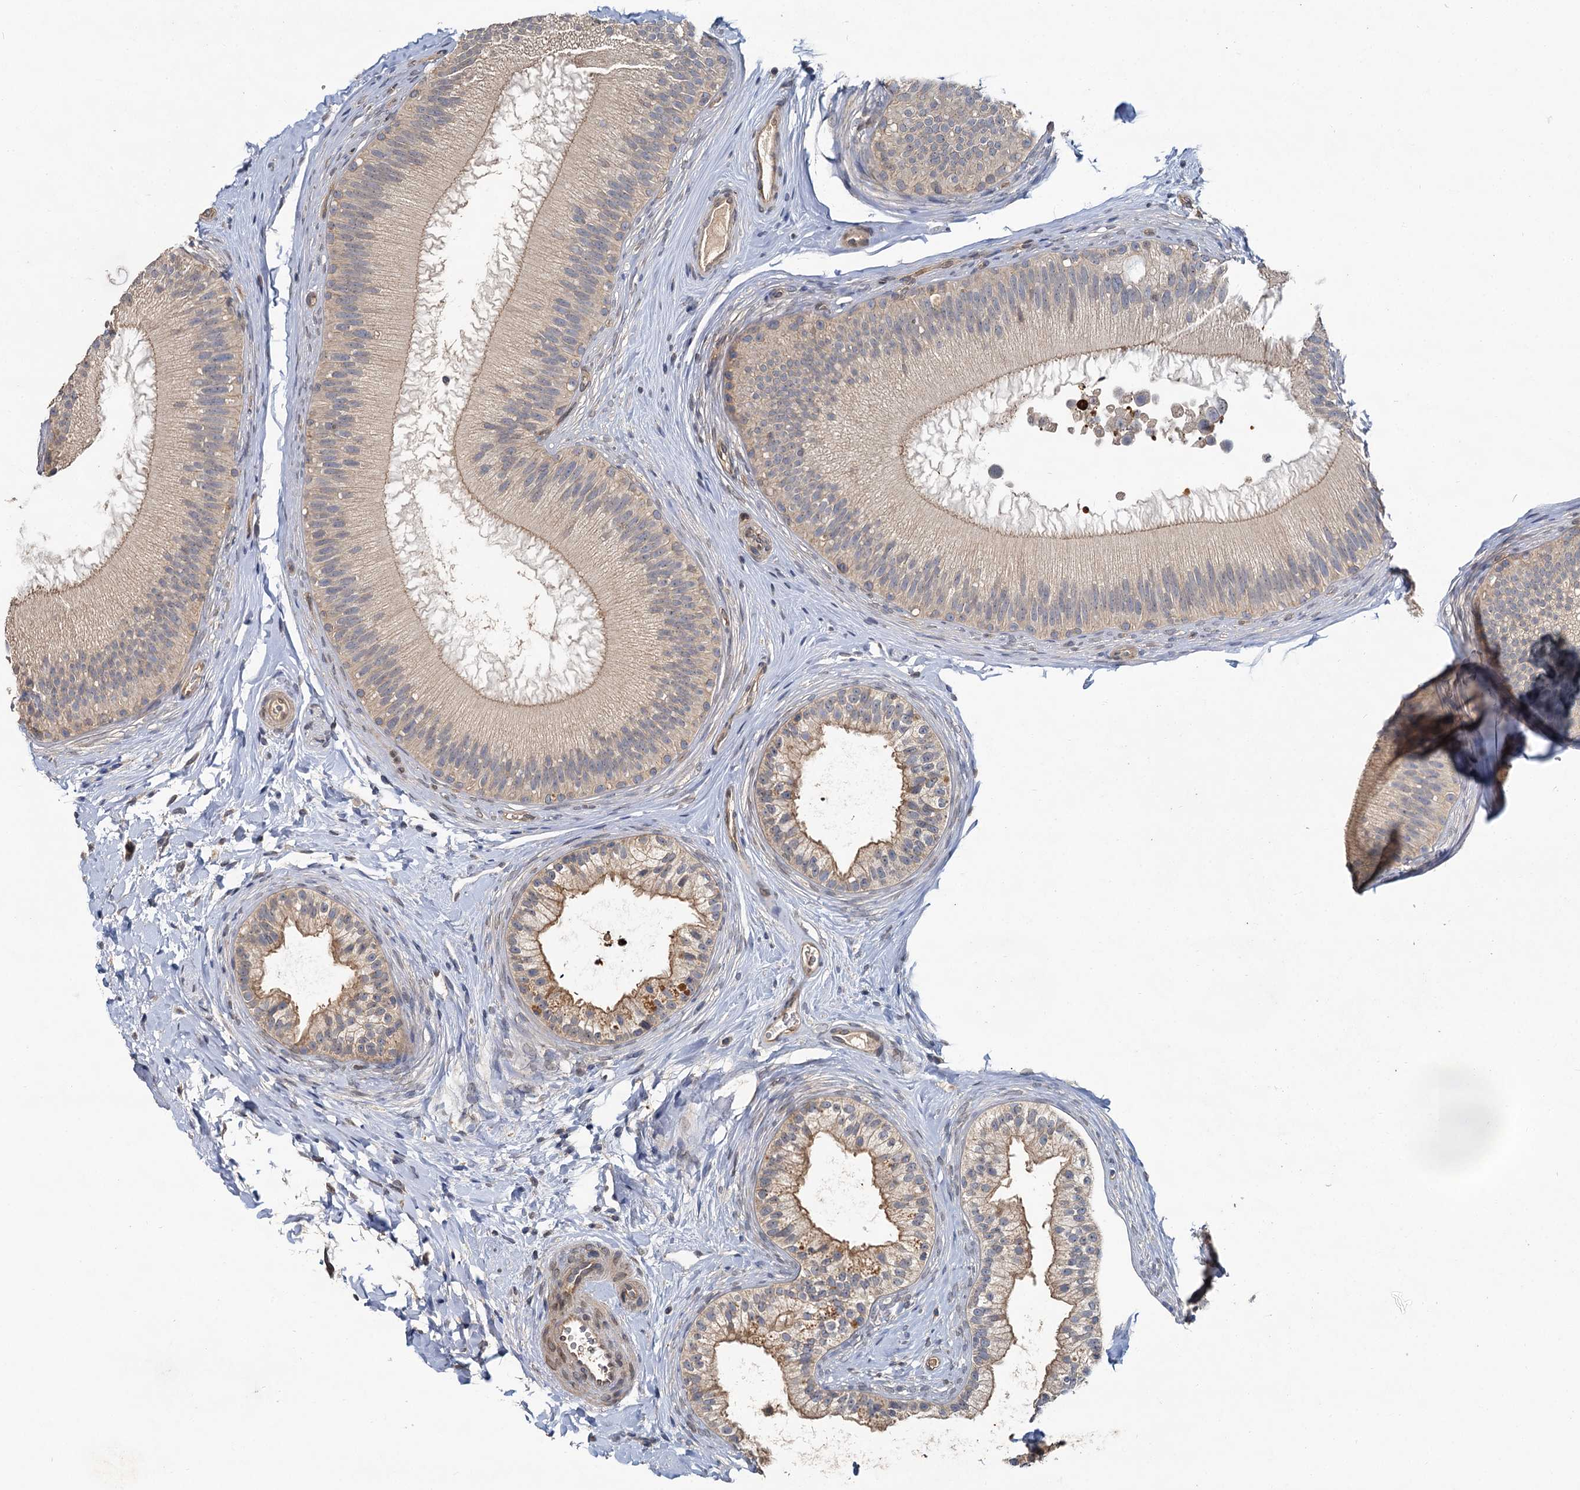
{"staining": {"intensity": "weak", "quantity": "25%-75%", "location": "cytoplasmic/membranous"}, "tissue": "epididymis", "cell_type": "Glandular cells", "image_type": "normal", "snomed": [{"axis": "morphology", "description": "Normal tissue, NOS"}, {"axis": "topography", "description": "Epididymis"}], "caption": "Weak cytoplasmic/membranous protein staining is seen in about 25%-75% of glandular cells in epididymis. (DAB IHC, brown staining for protein, blue staining for nuclei).", "gene": "ZNF324", "patient": {"sex": "male", "age": 45}}